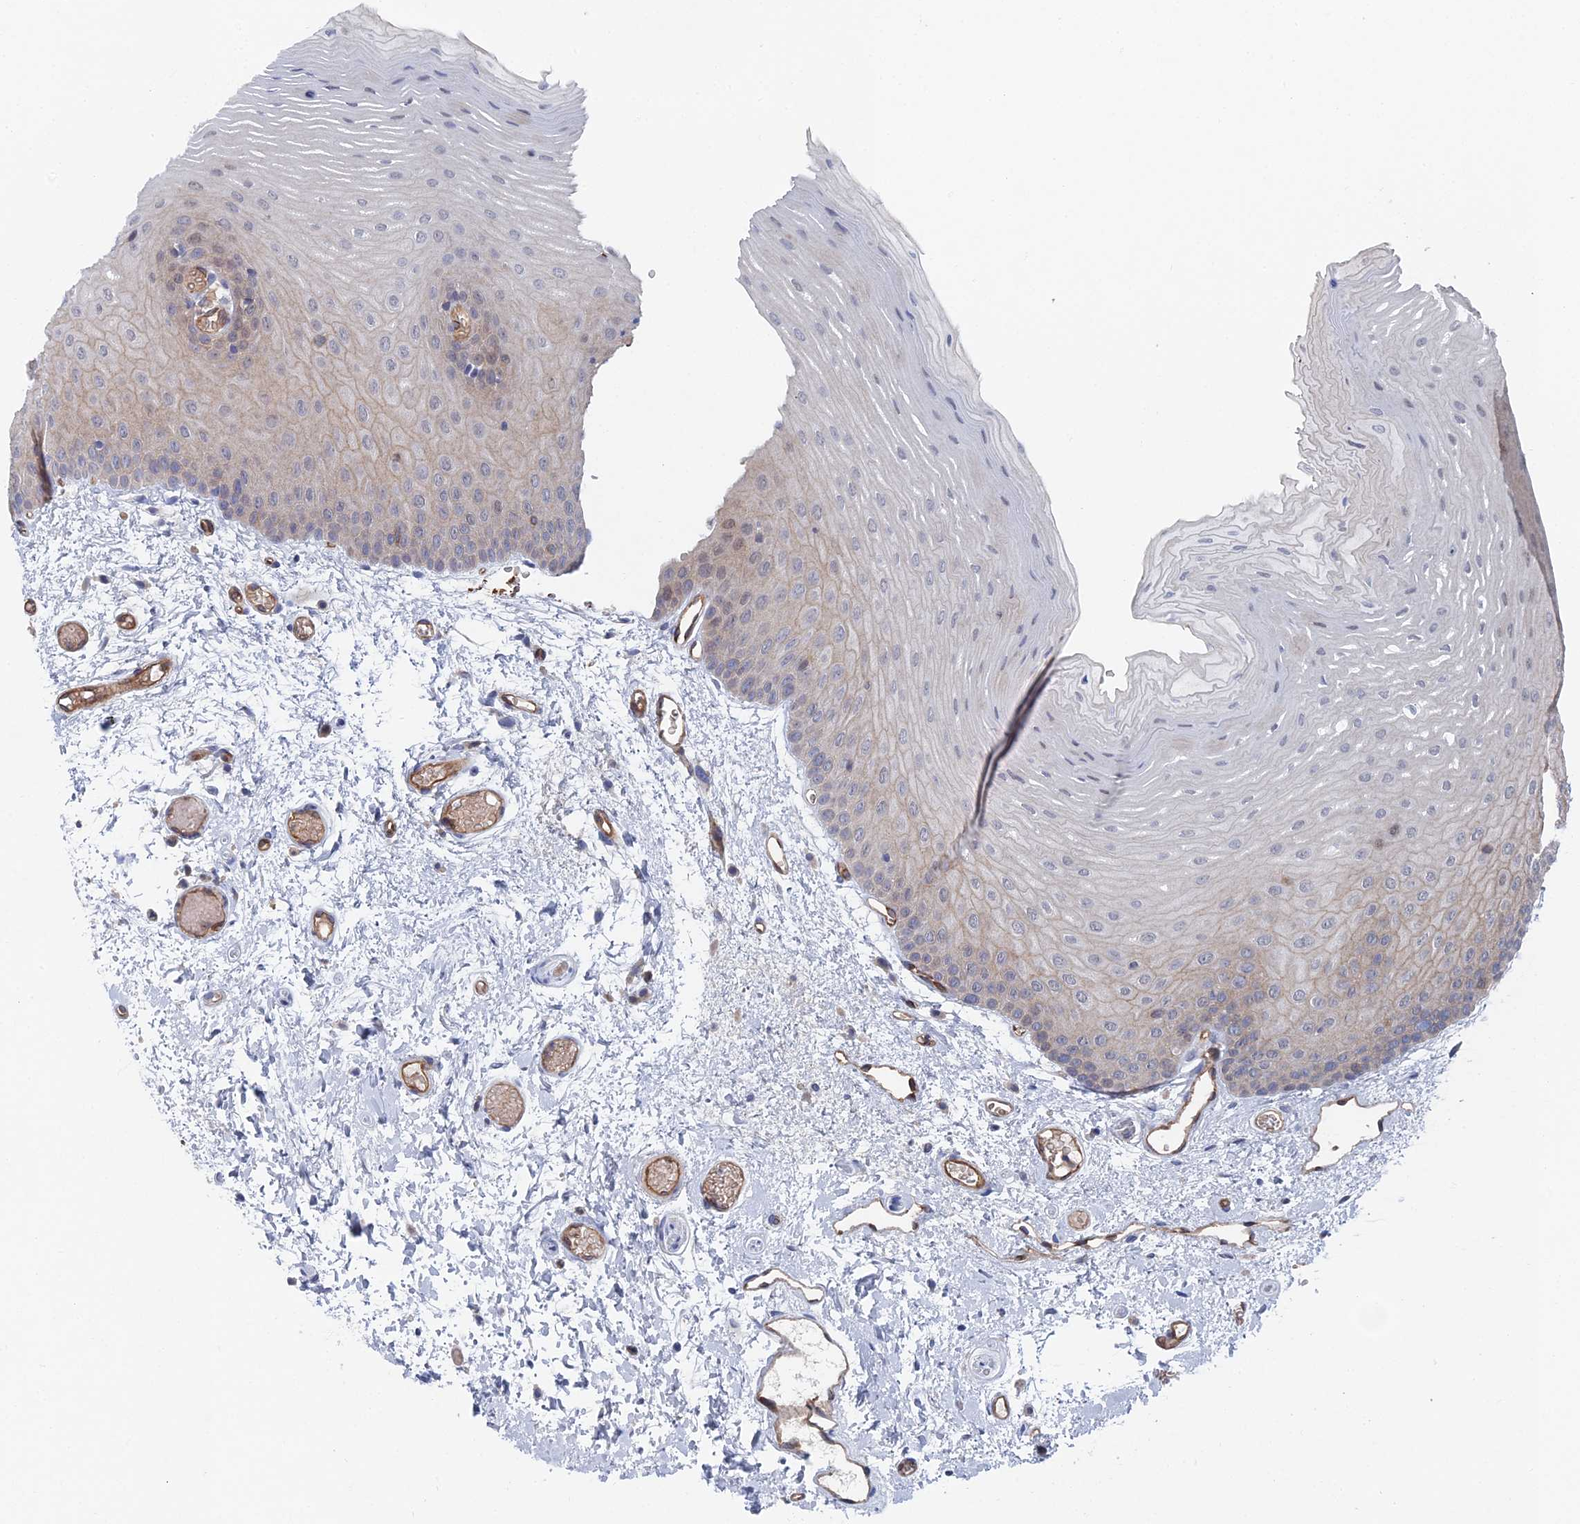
{"staining": {"intensity": "weak", "quantity": "<25%", "location": "cytoplasmic/membranous,nuclear"}, "tissue": "oral mucosa", "cell_type": "Squamous epithelial cells", "image_type": "normal", "snomed": [{"axis": "morphology", "description": "Normal tissue, NOS"}, {"axis": "topography", "description": "Oral tissue"}], "caption": "Immunohistochemistry micrograph of benign oral mucosa: oral mucosa stained with DAB (3,3'-diaminobenzidine) demonstrates no significant protein staining in squamous epithelial cells.", "gene": "ARAP3", "patient": {"sex": "female", "age": 70}}